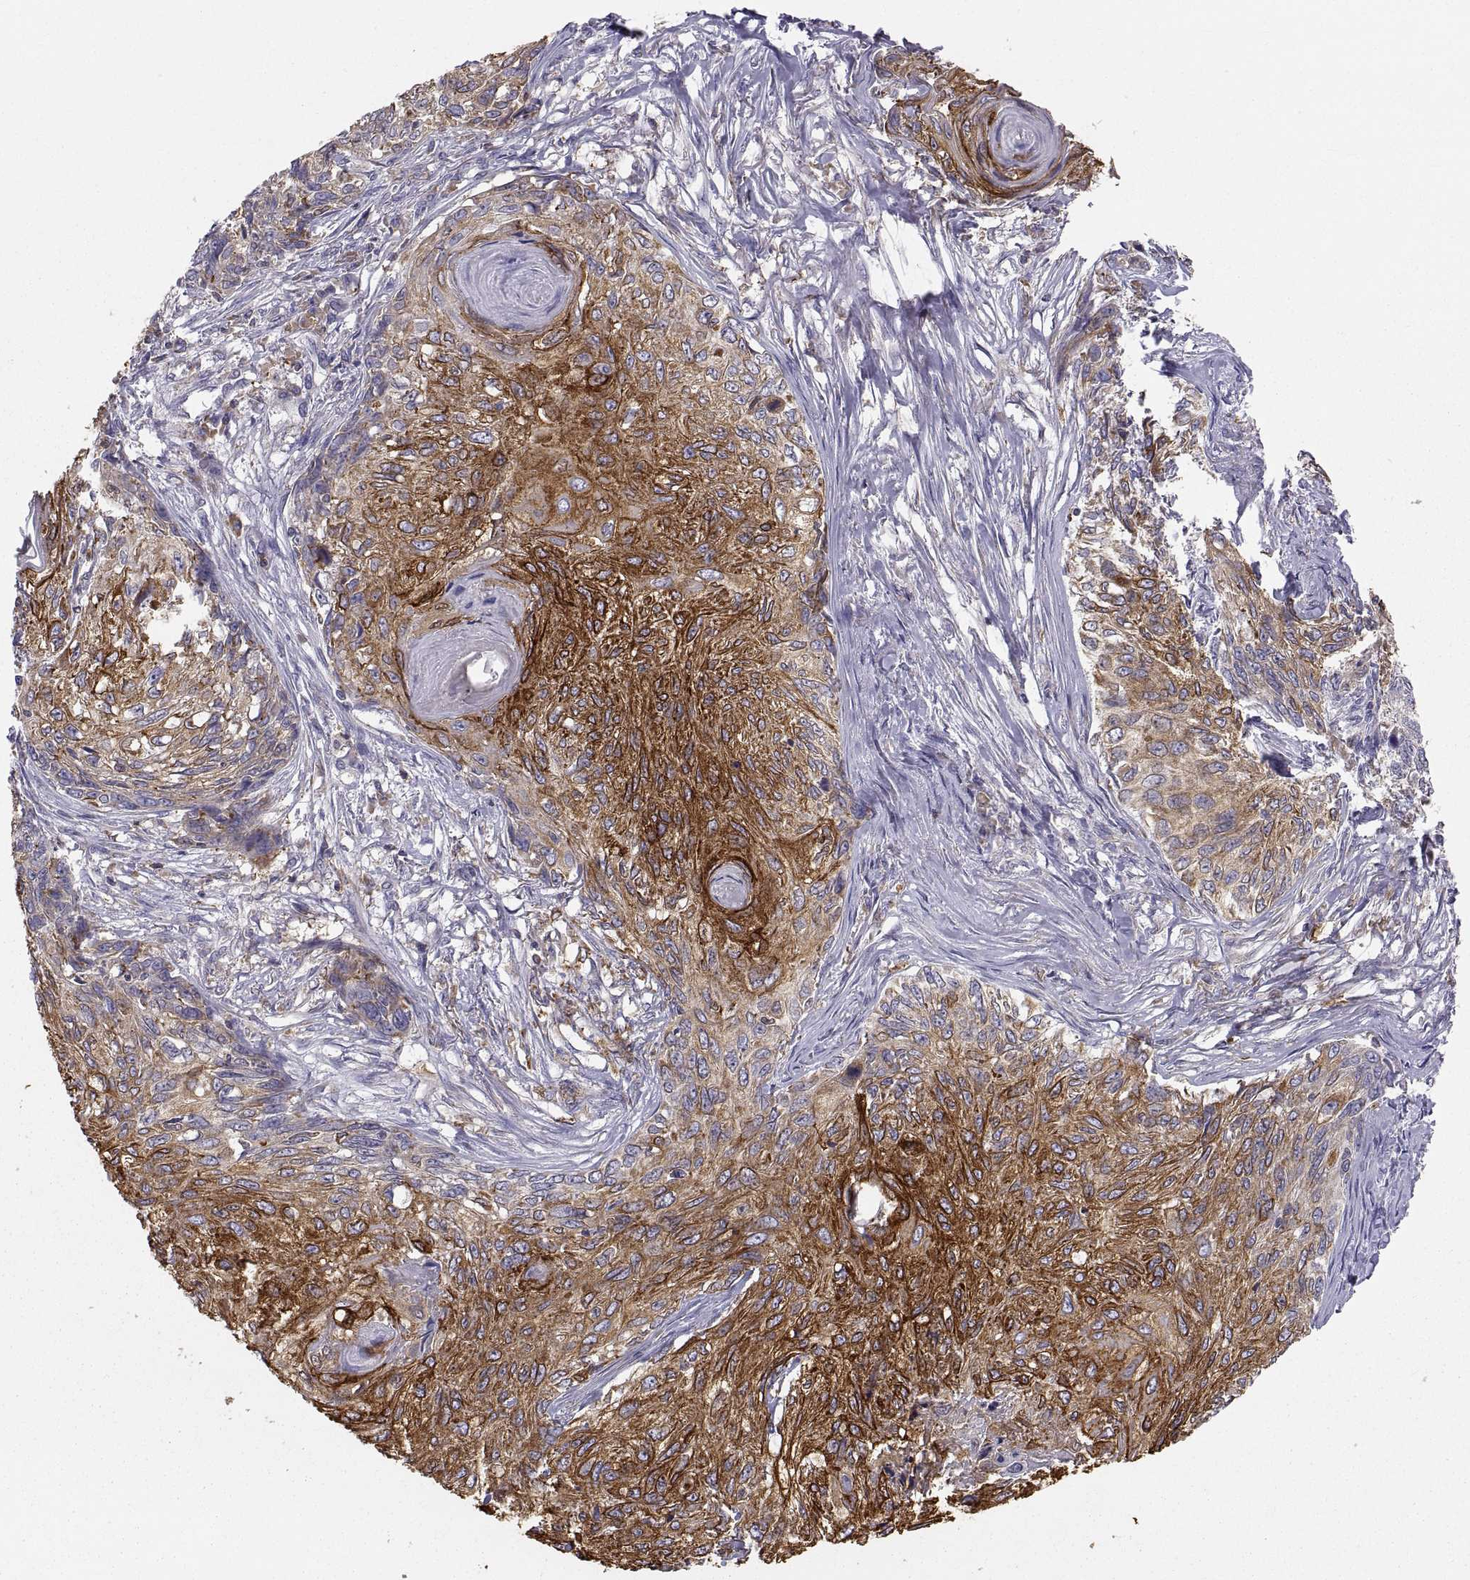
{"staining": {"intensity": "strong", "quantity": ">75%", "location": "cytoplasmic/membranous"}, "tissue": "skin cancer", "cell_type": "Tumor cells", "image_type": "cancer", "snomed": [{"axis": "morphology", "description": "Squamous cell carcinoma, NOS"}, {"axis": "topography", "description": "Skin"}], "caption": "Skin cancer tissue demonstrates strong cytoplasmic/membranous staining in approximately >75% of tumor cells, visualized by immunohistochemistry. The staining was performed using DAB, with brown indicating positive protein expression. Nuclei are stained blue with hematoxylin.", "gene": "ERO1A", "patient": {"sex": "male", "age": 92}}